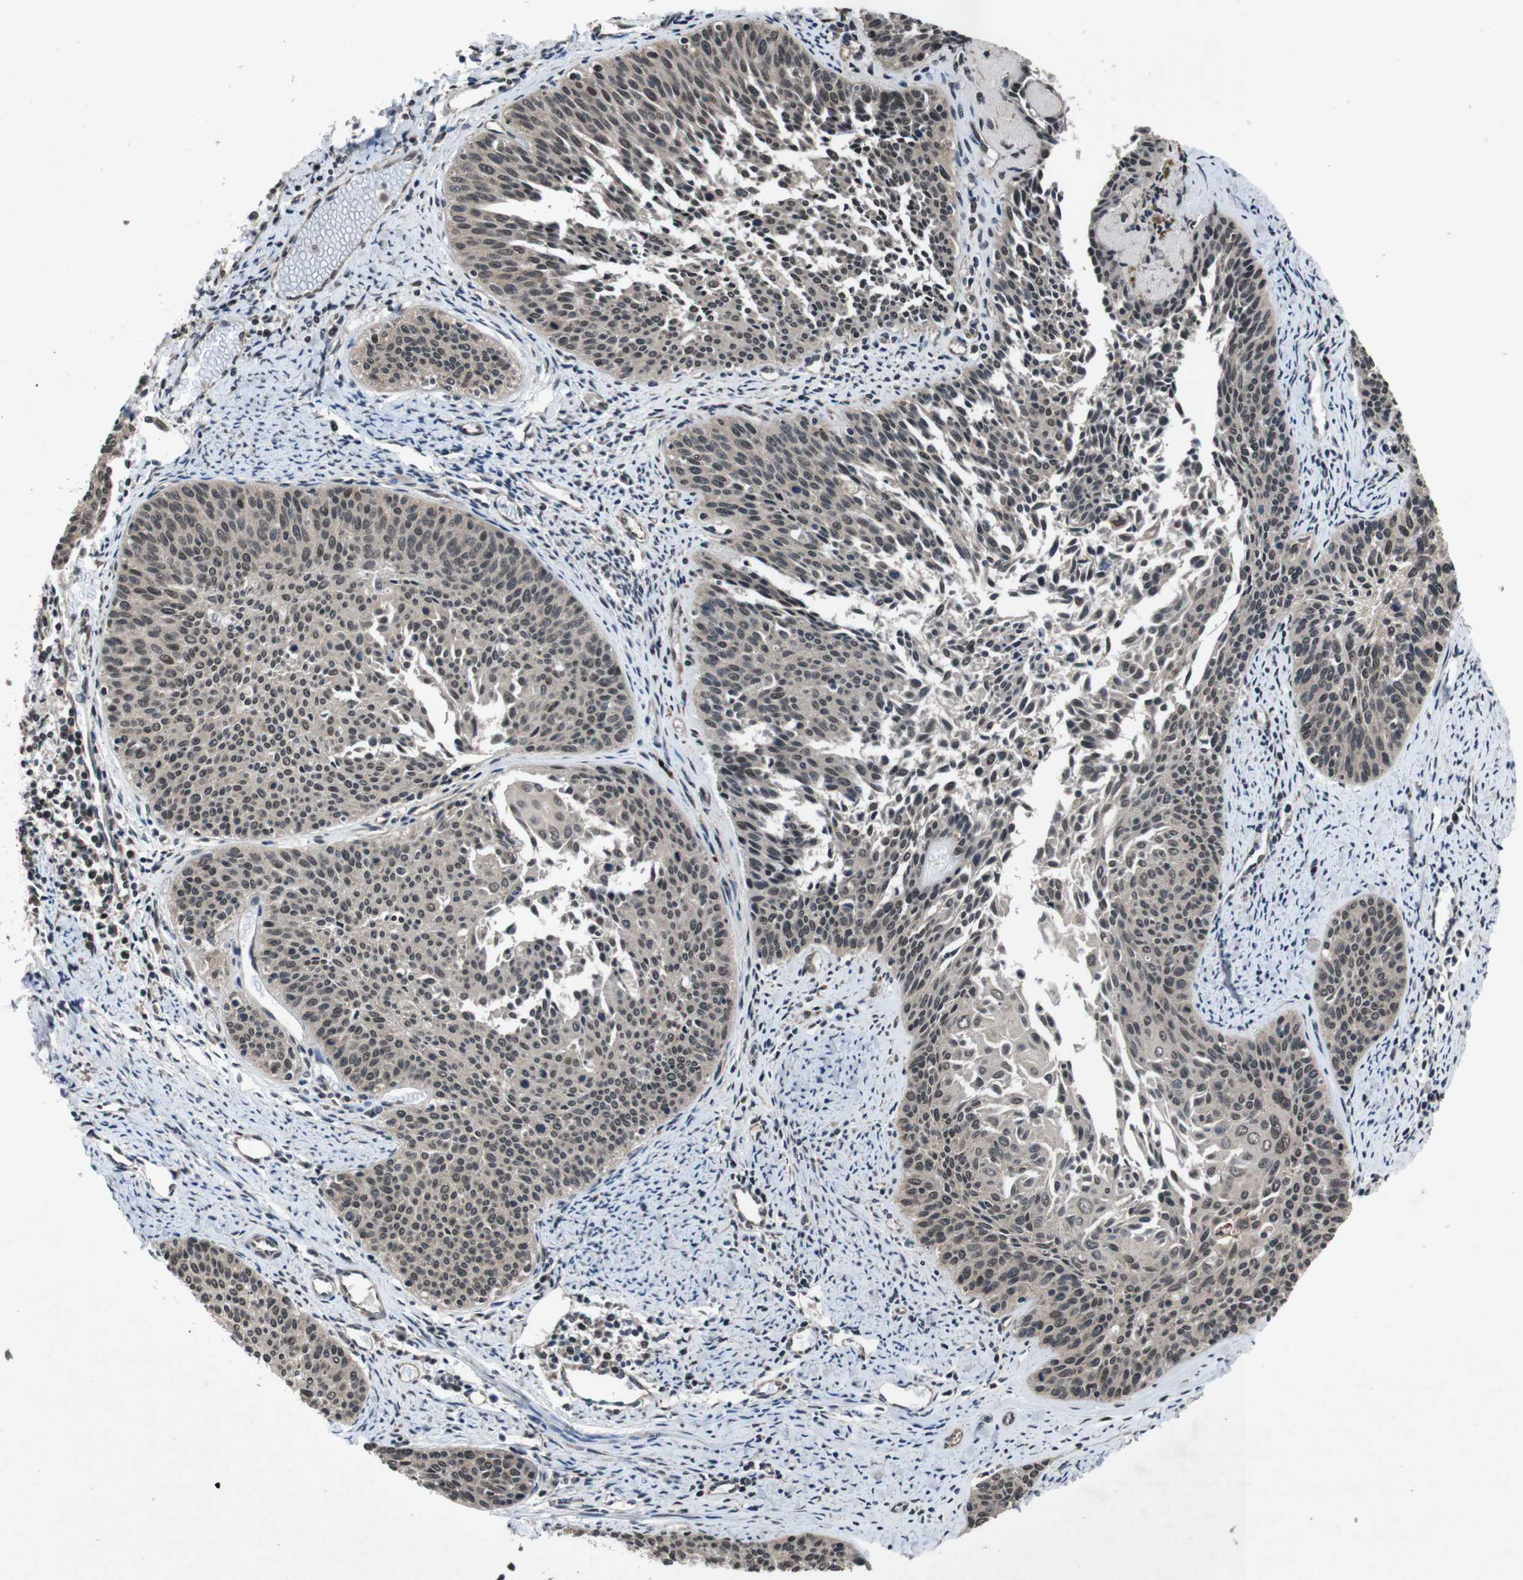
{"staining": {"intensity": "weak", "quantity": ">75%", "location": "cytoplasmic/membranous,nuclear"}, "tissue": "cervical cancer", "cell_type": "Tumor cells", "image_type": "cancer", "snomed": [{"axis": "morphology", "description": "Squamous cell carcinoma, NOS"}, {"axis": "topography", "description": "Cervix"}], "caption": "Protein staining of cervical cancer (squamous cell carcinoma) tissue displays weak cytoplasmic/membranous and nuclear staining in about >75% of tumor cells.", "gene": "SOCS1", "patient": {"sex": "female", "age": 55}}